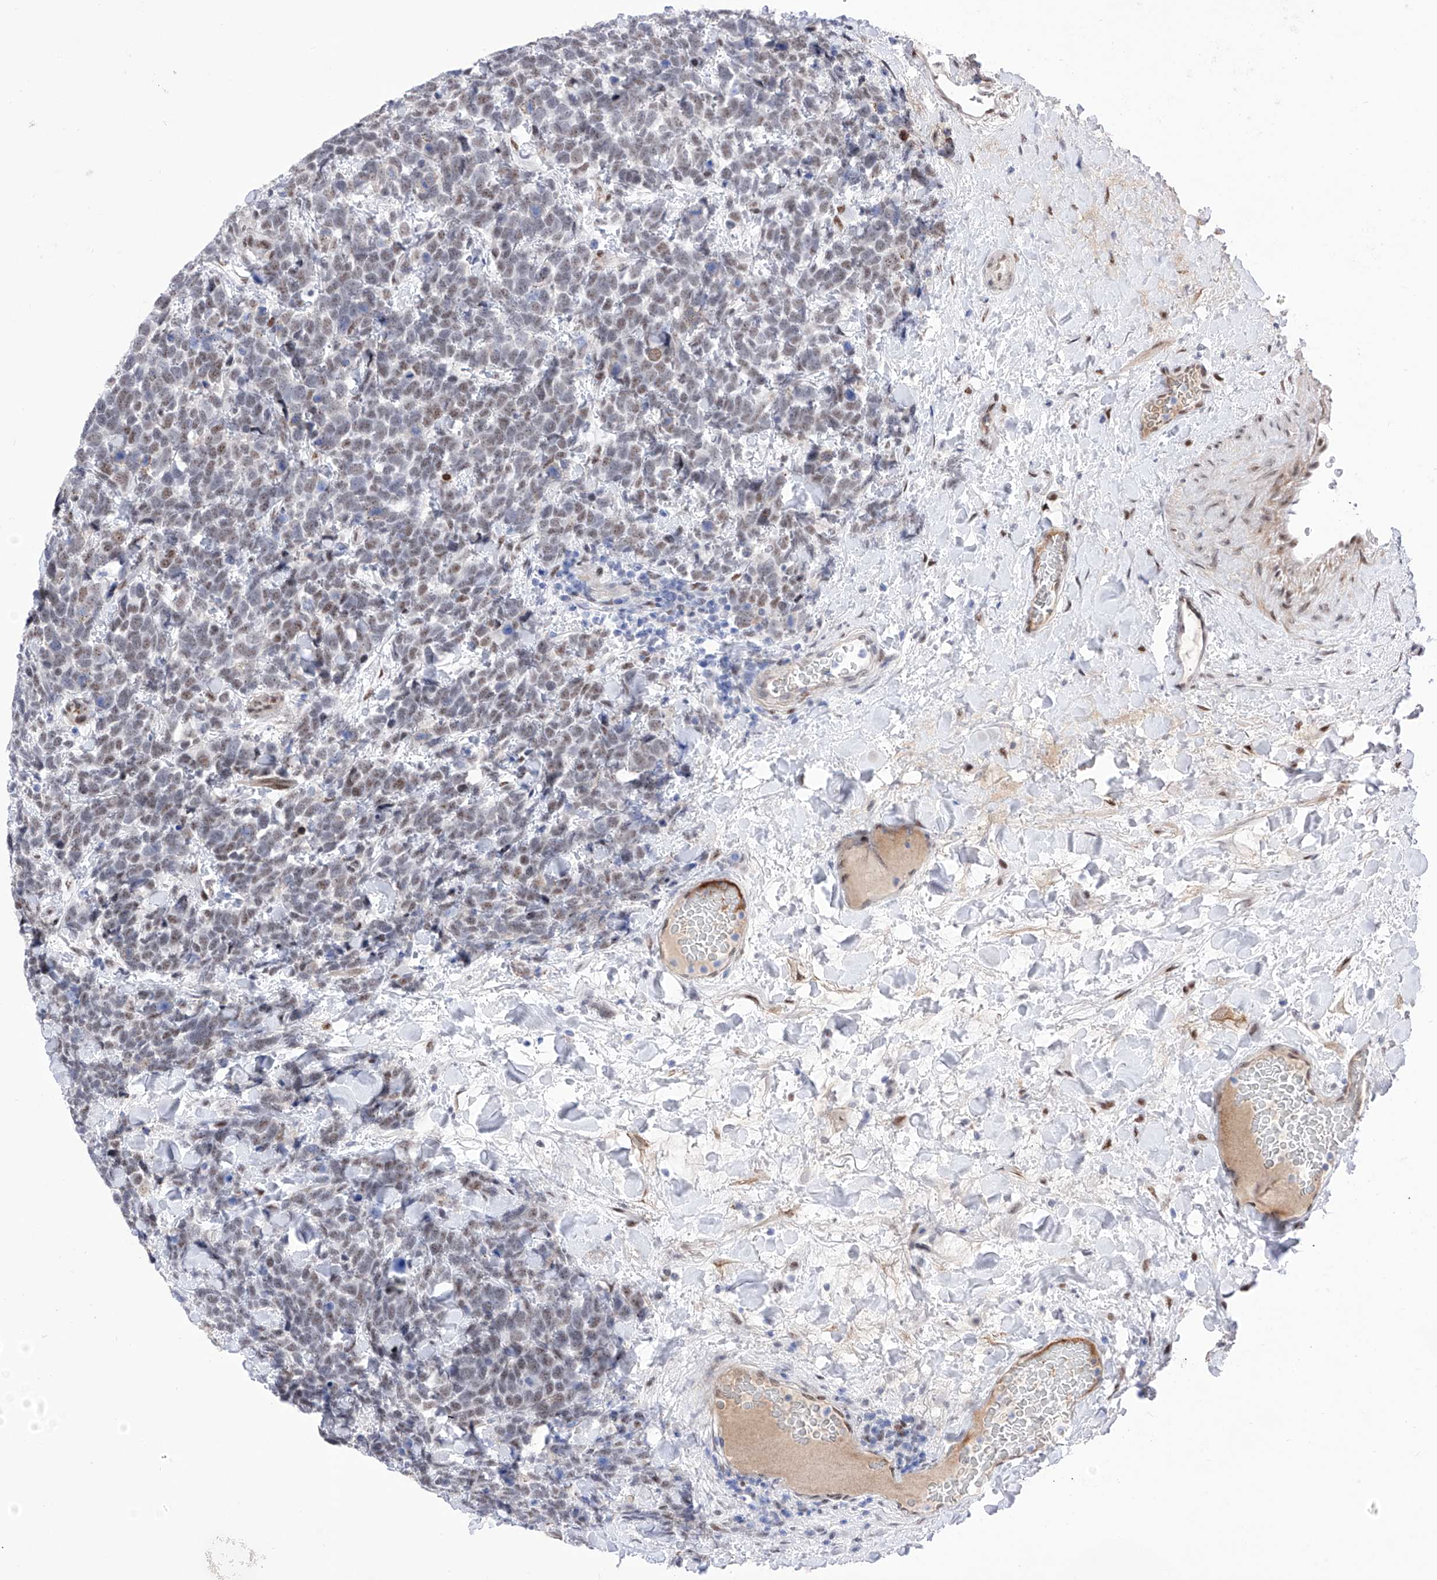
{"staining": {"intensity": "weak", "quantity": "25%-75%", "location": "nuclear"}, "tissue": "urothelial cancer", "cell_type": "Tumor cells", "image_type": "cancer", "snomed": [{"axis": "morphology", "description": "Urothelial carcinoma, High grade"}, {"axis": "topography", "description": "Urinary bladder"}], "caption": "There is low levels of weak nuclear staining in tumor cells of high-grade urothelial carcinoma, as demonstrated by immunohistochemical staining (brown color).", "gene": "ATN1", "patient": {"sex": "female", "age": 82}}